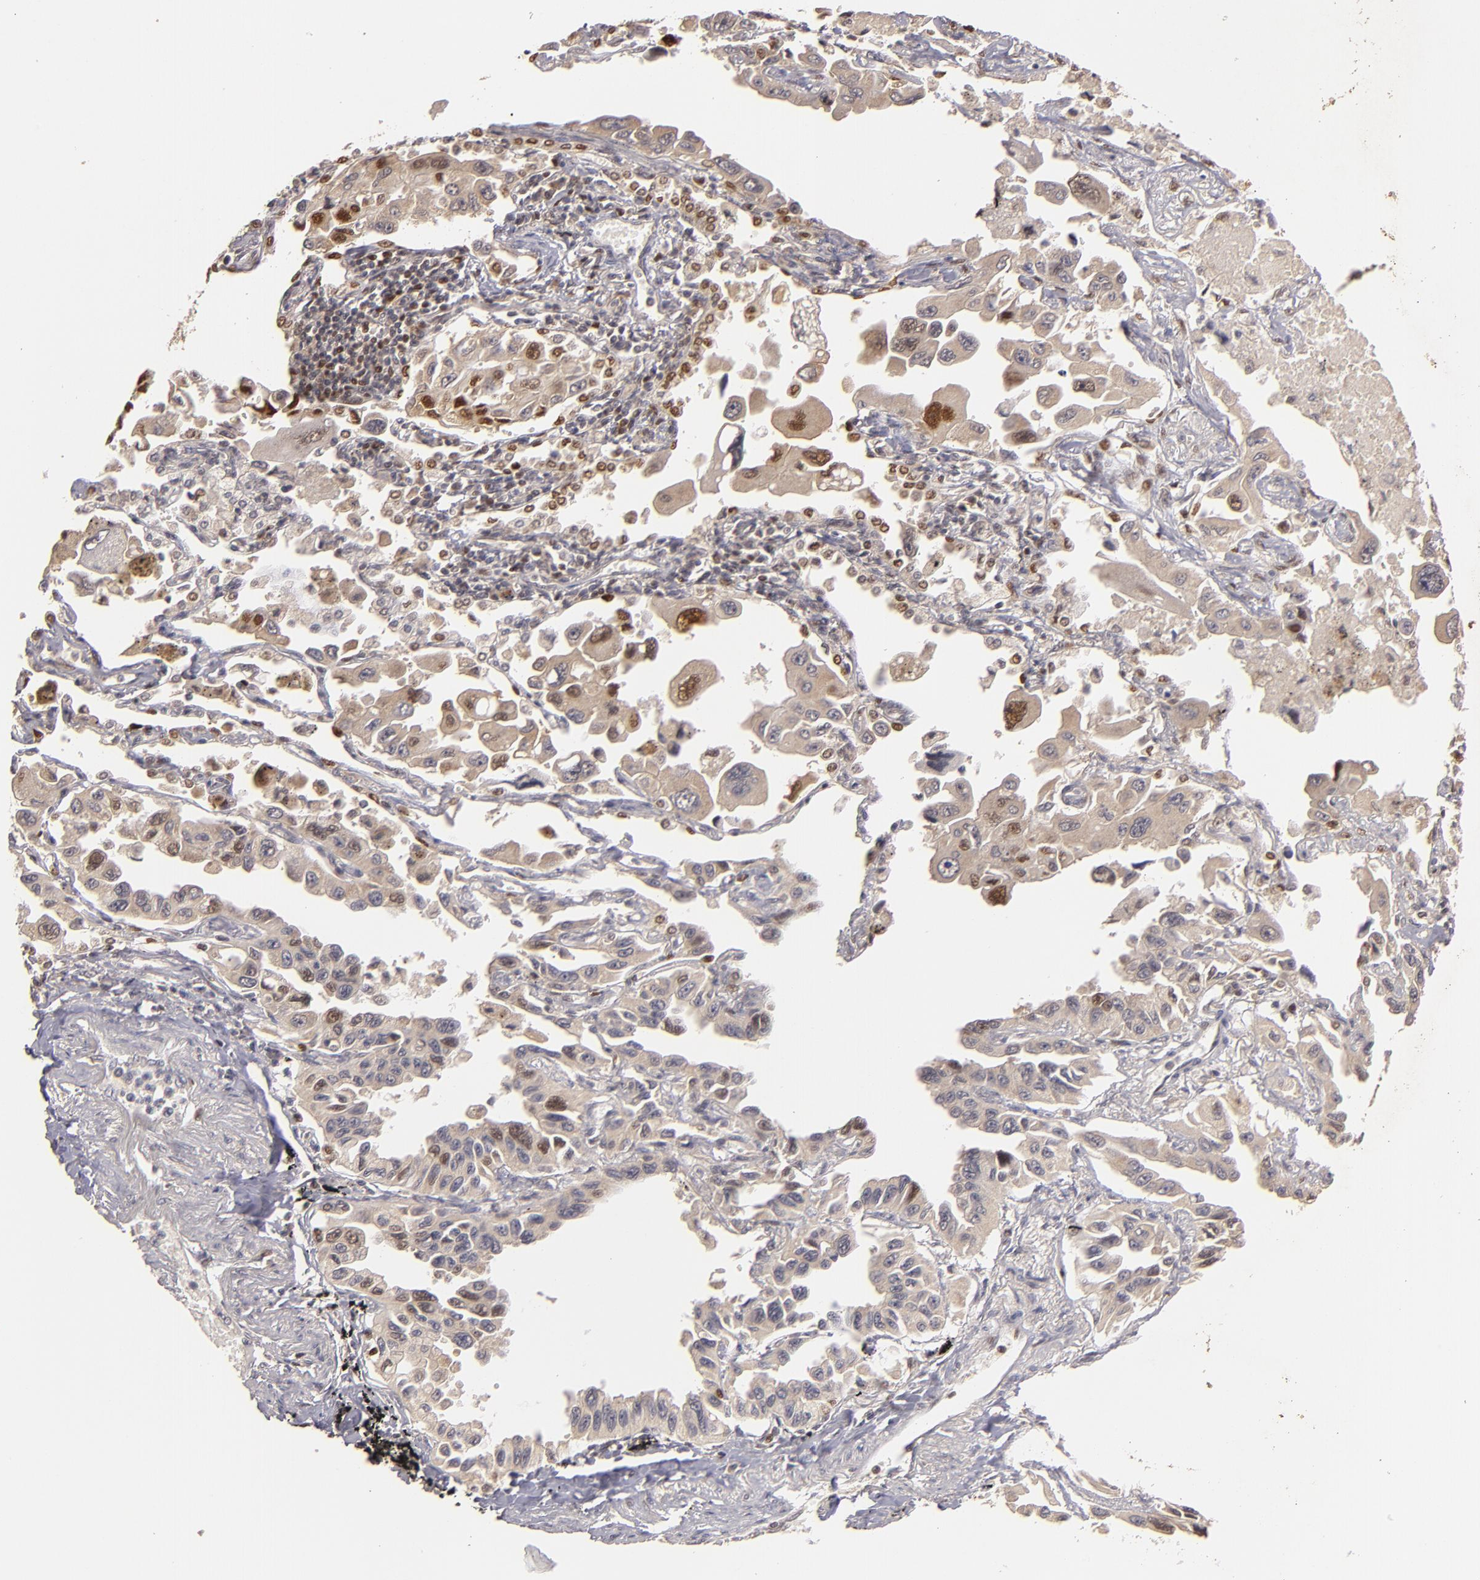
{"staining": {"intensity": "weak", "quantity": ">75%", "location": "cytoplasmic/membranous,nuclear"}, "tissue": "lung cancer", "cell_type": "Tumor cells", "image_type": "cancer", "snomed": [{"axis": "morphology", "description": "Adenocarcinoma, NOS"}, {"axis": "topography", "description": "Lung"}], "caption": "Lung cancer (adenocarcinoma) stained with immunohistochemistry (IHC) demonstrates weak cytoplasmic/membranous and nuclear positivity in approximately >75% of tumor cells.", "gene": "UPF3B", "patient": {"sex": "male", "age": 64}}